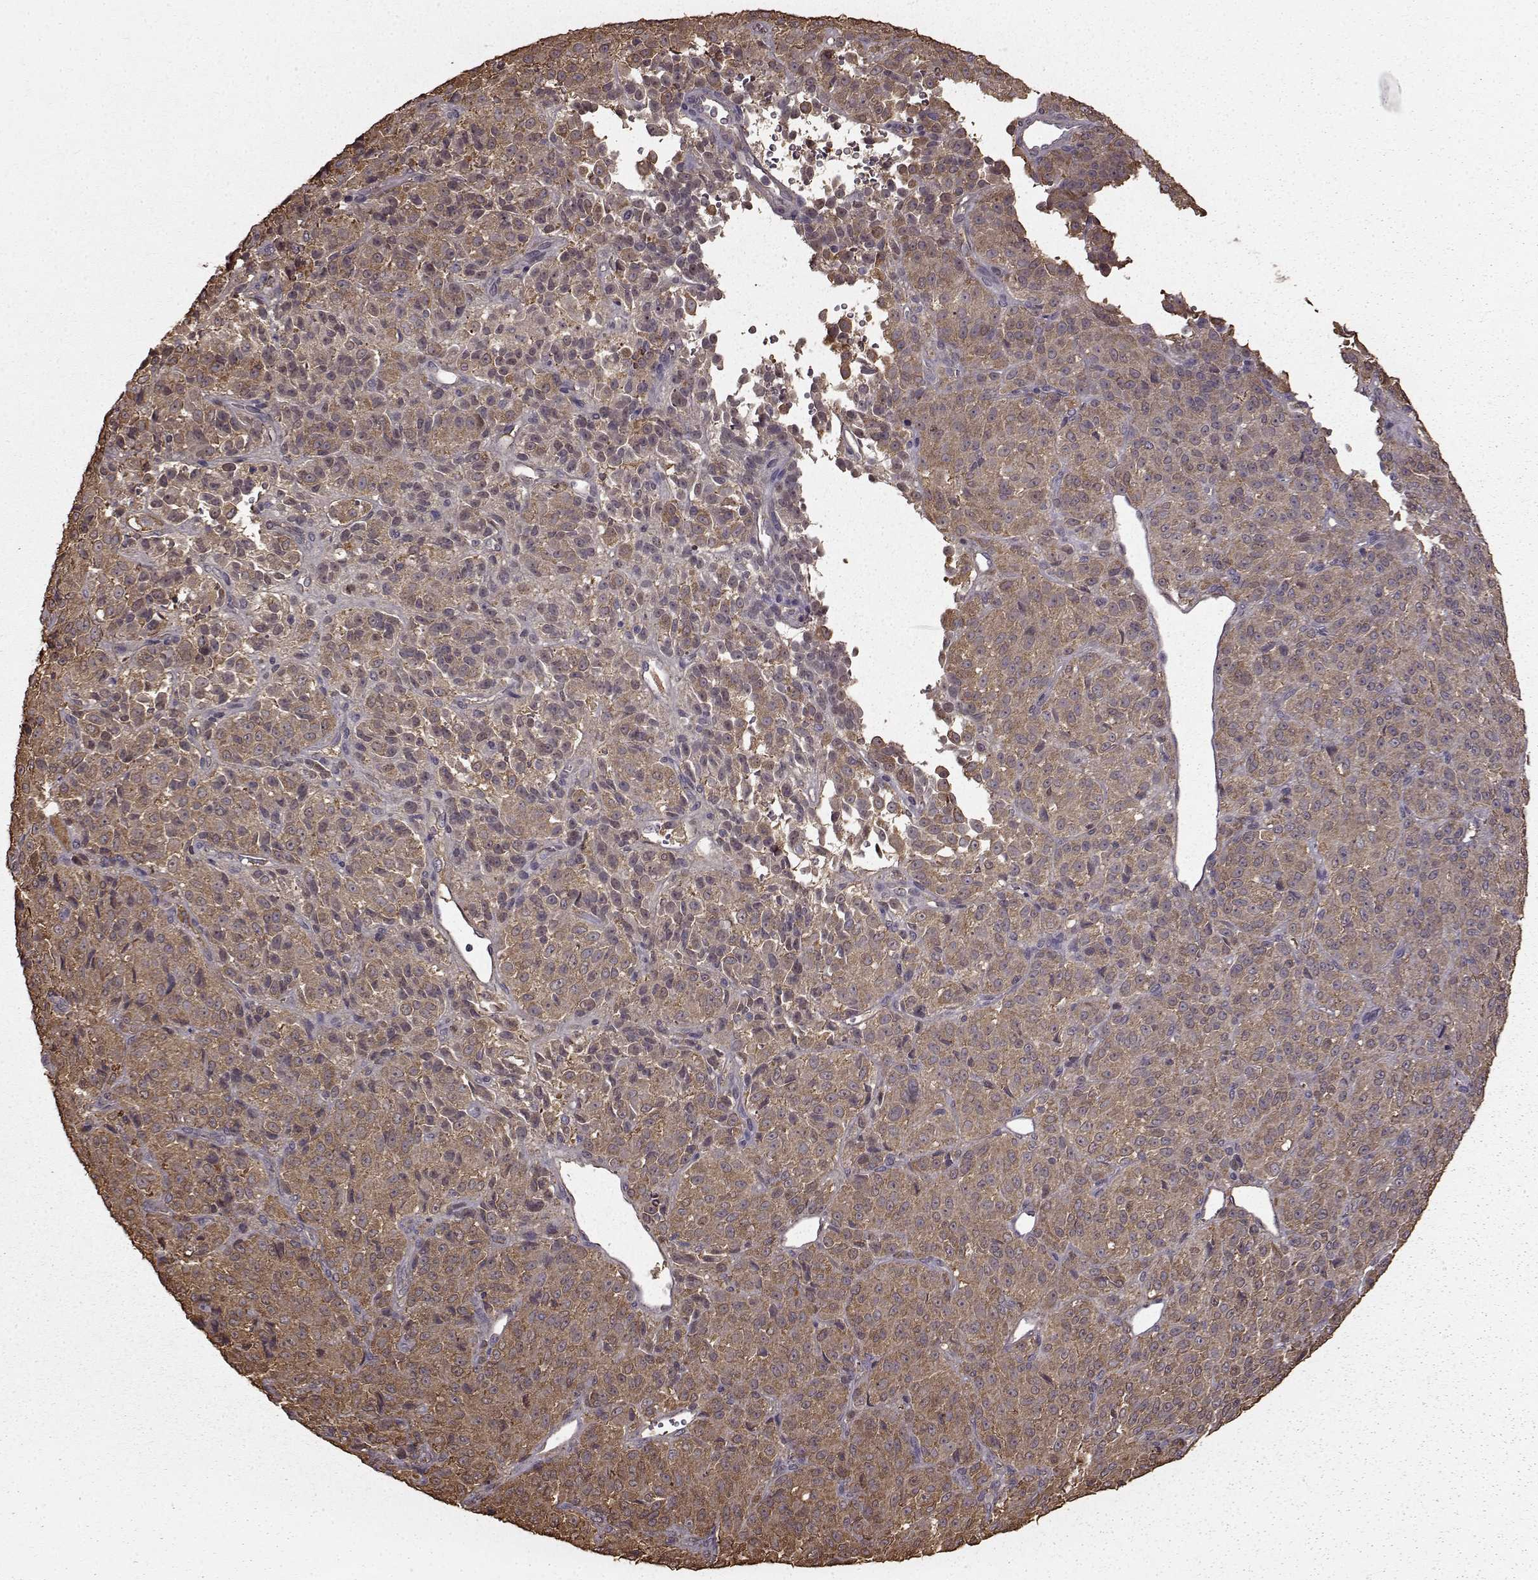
{"staining": {"intensity": "moderate", "quantity": ">75%", "location": "cytoplasmic/membranous"}, "tissue": "melanoma", "cell_type": "Tumor cells", "image_type": "cancer", "snomed": [{"axis": "morphology", "description": "Malignant melanoma, Metastatic site"}, {"axis": "topography", "description": "Brain"}], "caption": "Melanoma stained with immunohistochemistry exhibits moderate cytoplasmic/membranous staining in approximately >75% of tumor cells. (DAB (3,3'-diaminobenzidine) = brown stain, brightfield microscopy at high magnification).", "gene": "NME1-NME2", "patient": {"sex": "female", "age": 56}}